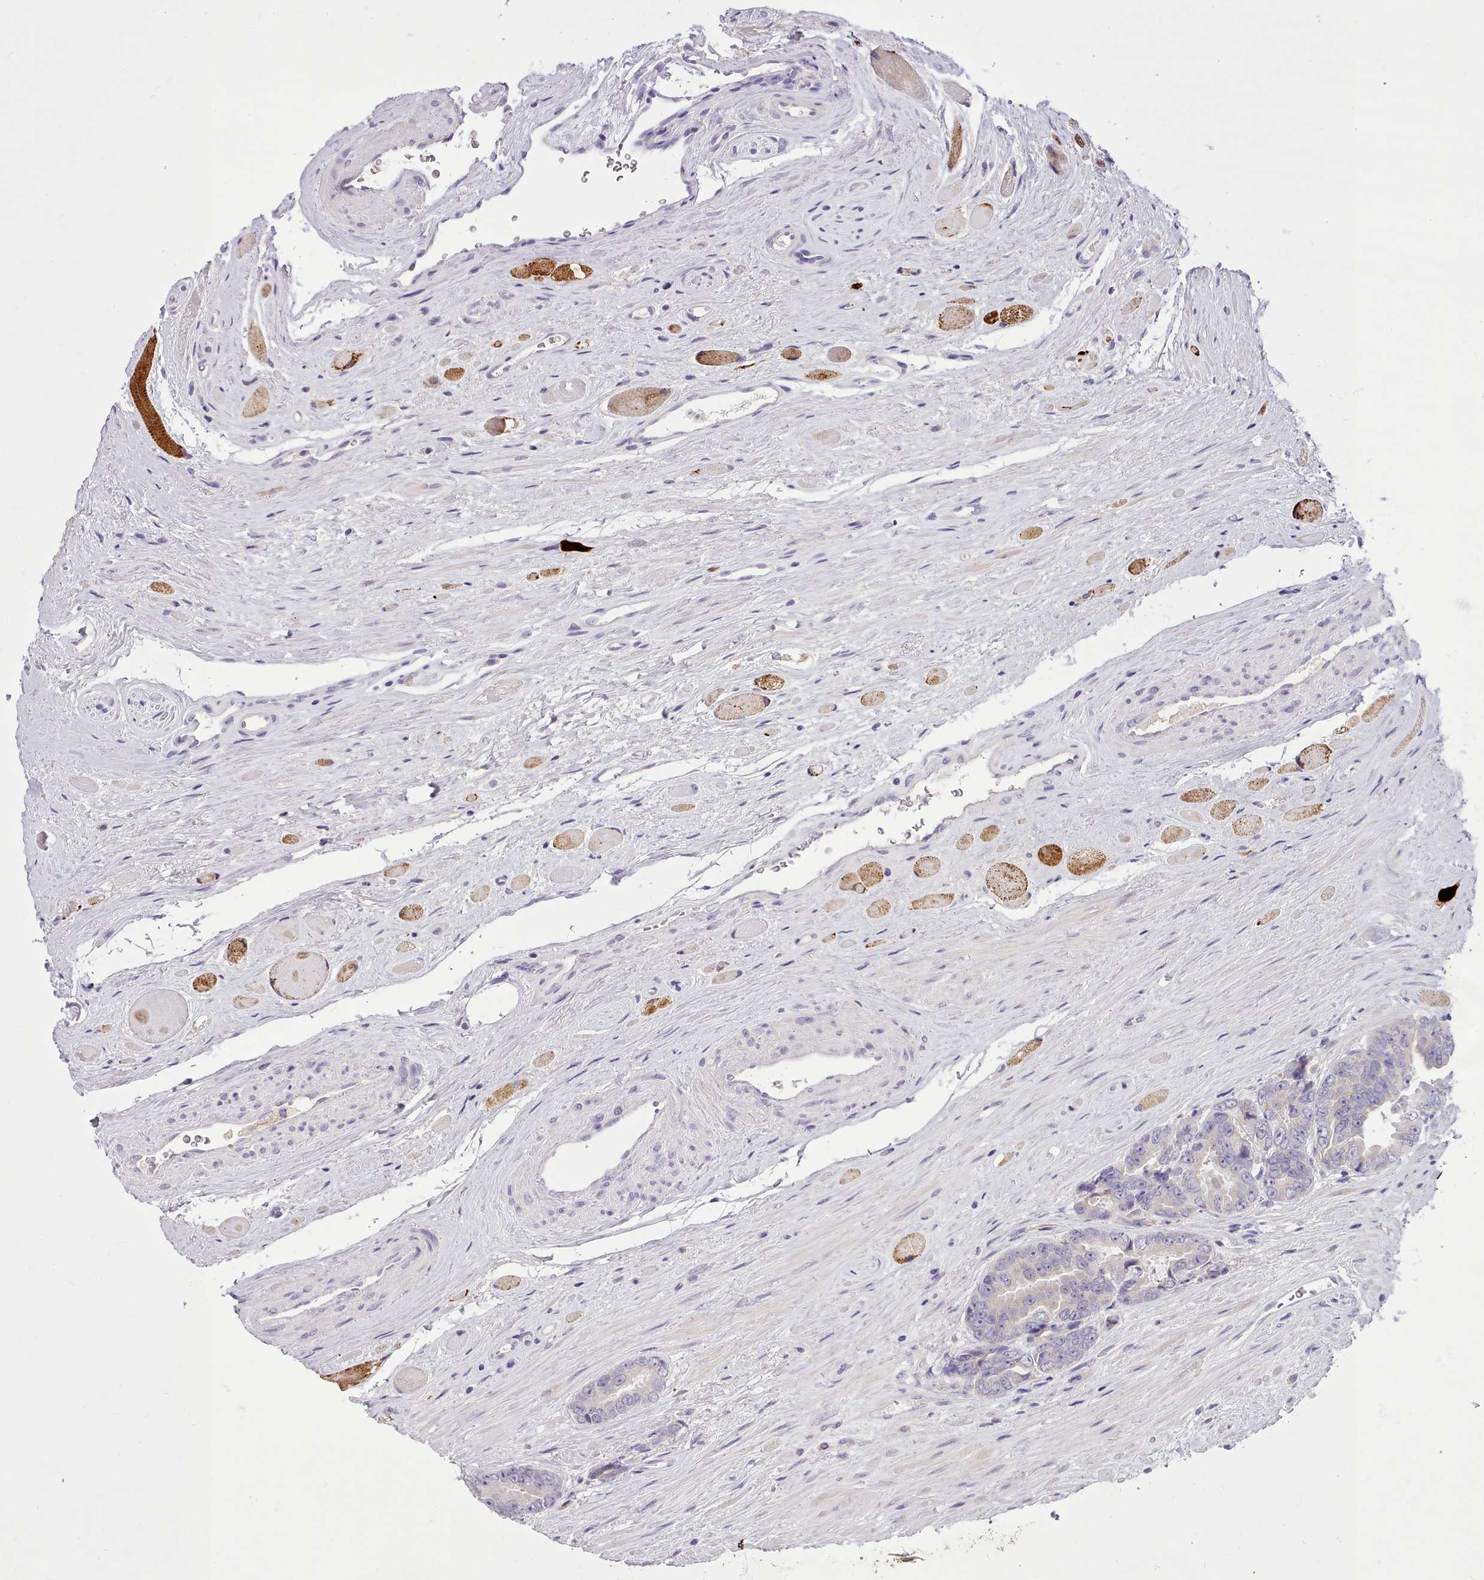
{"staining": {"intensity": "negative", "quantity": "none", "location": "none"}, "tissue": "prostate cancer", "cell_type": "Tumor cells", "image_type": "cancer", "snomed": [{"axis": "morphology", "description": "Adenocarcinoma, High grade"}, {"axis": "topography", "description": "Prostate"}], "caption": "Tumor cells are negative for brown protein staining in prostate cancer (high-grade adenocarcinoma).", "gene": "FAM83E", "patient": {"sex": "male", "age": 72}}